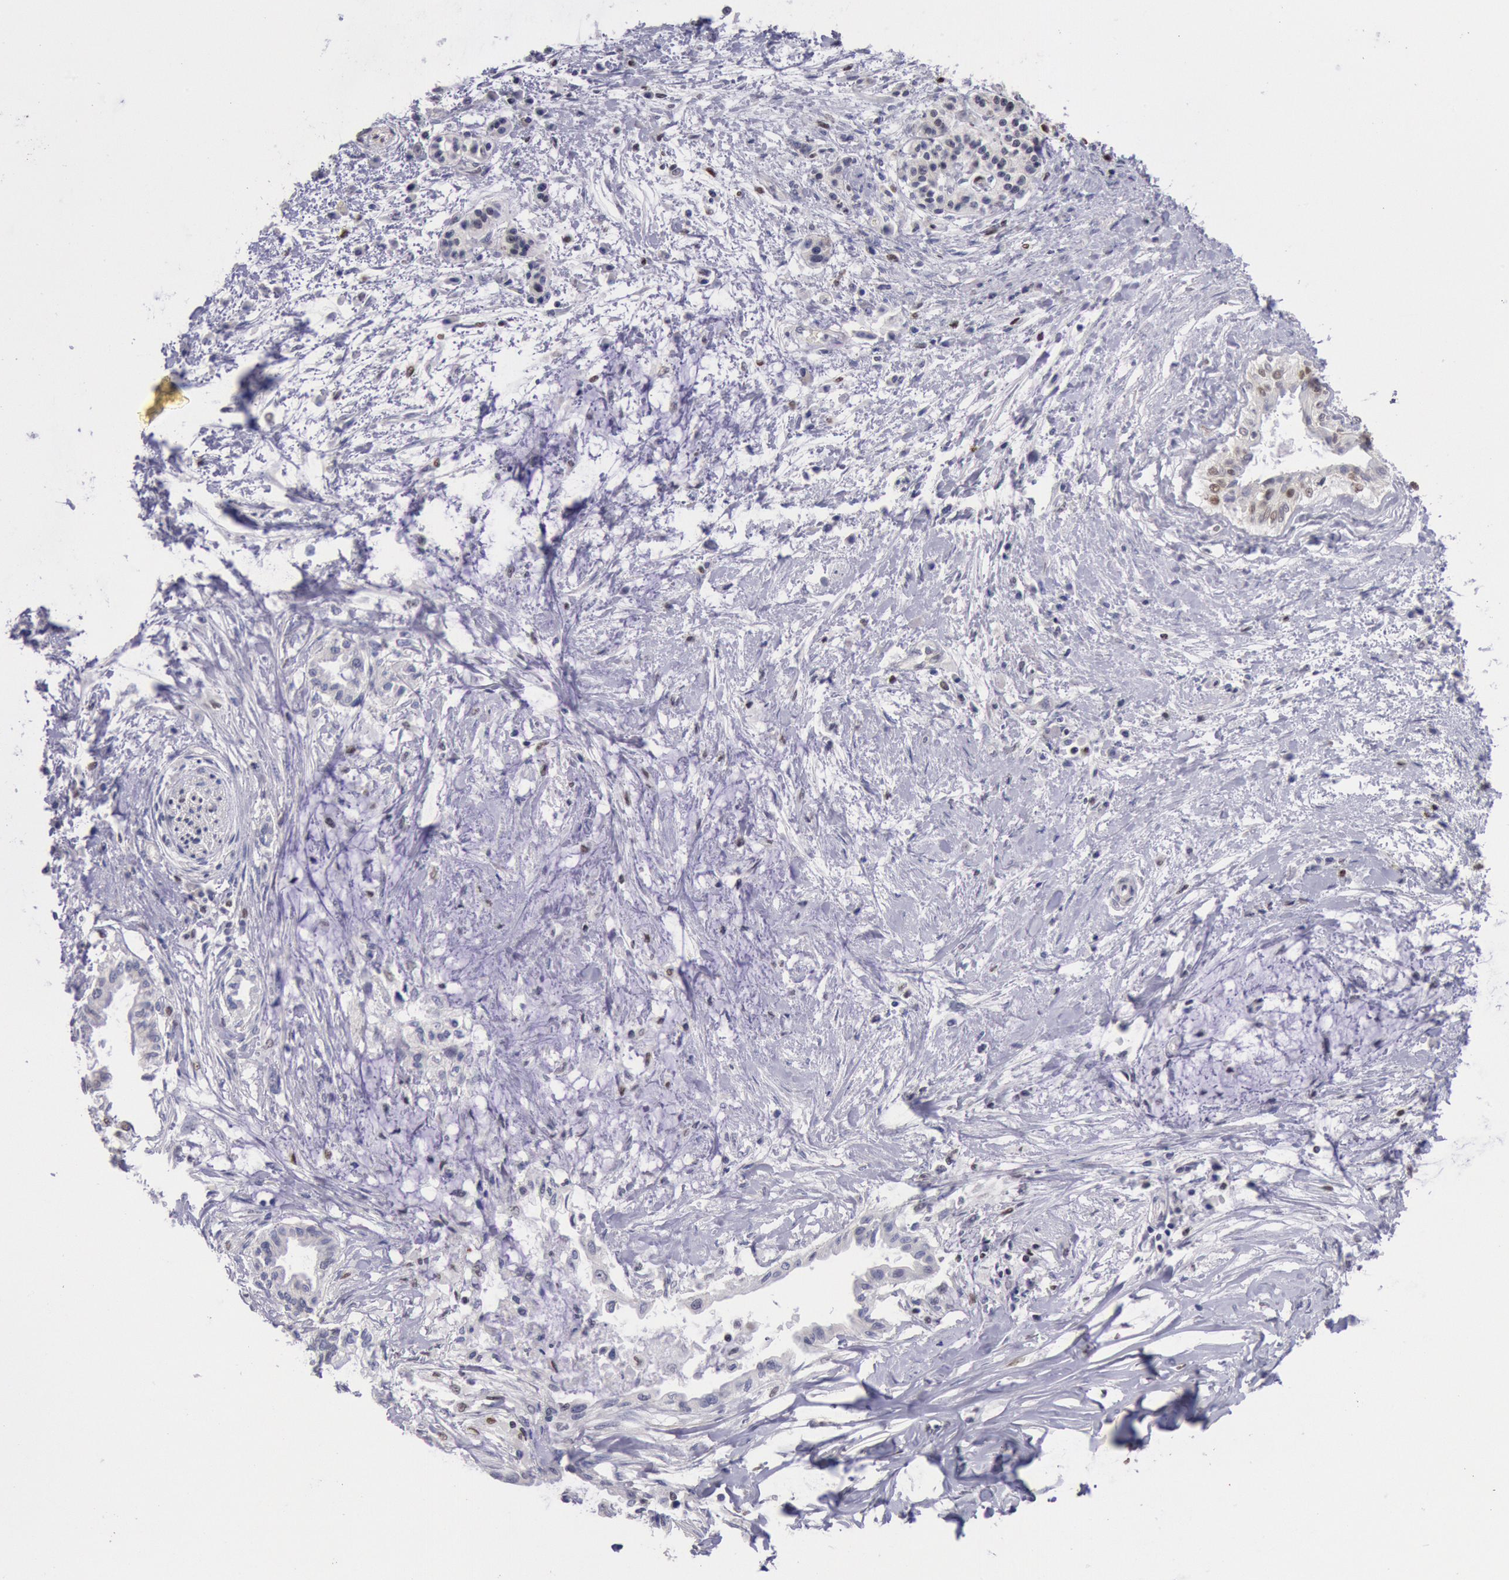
{"staining": {"intensity": "negative", "quantity": "none", "location": "none"}, "tissue": "pancreatic cancer", "cell_type": "Tumor cells", "image_type": "cancer", "snomed": [{"axis": "morphology", "description": "Adenocarcinoma, NOS"}, {"axis": "topography", "description": "Pancreas"}], "caption": "Adenocarcinoma (pancreatic) was stained to show a protein in brown. There is no significant positivity in tumor cells.", "gene": "RPS6KA5", "patient": {"sex": "female", "age": 64}}